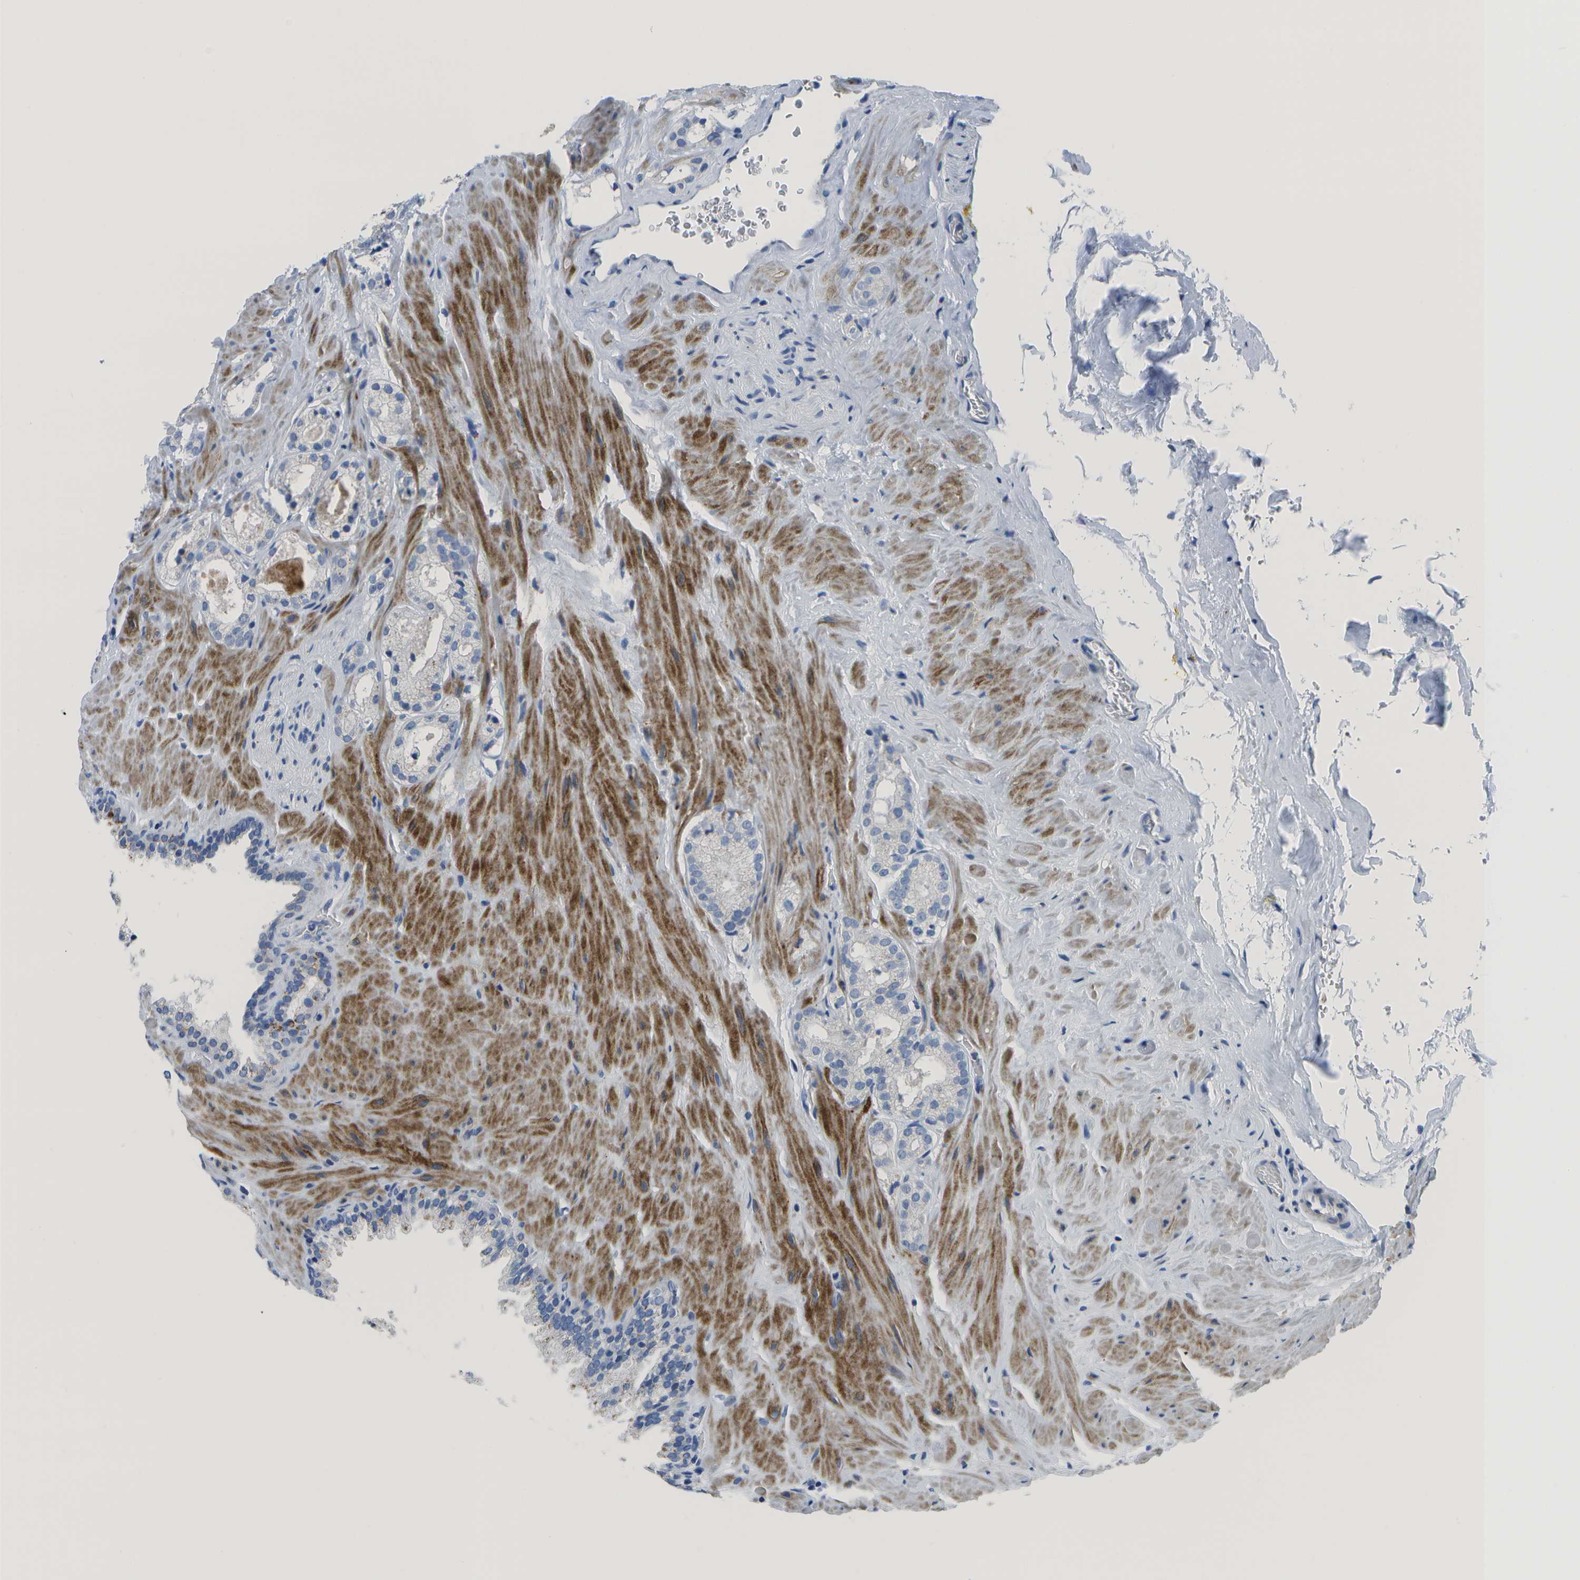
{"staining": {"intensity": "negative", "quantity": "none", "location": "none"}, "tissue": "prostate cancer", "cell_type": "Tumor cells", "image_type": "cancer", "snomed": [{"axis": "morphology", "description": "Adenocarcinoma, High grade"}, {"axis": "topography", "description": "Prostate"}], "caption": "Human prostate high-grade adenocarcinoma stained for a protein using immunohistochemistry exhibits no expression in tumor cells.", "gene": "DCT", "patient": {"sex": "male", "age": 64}}